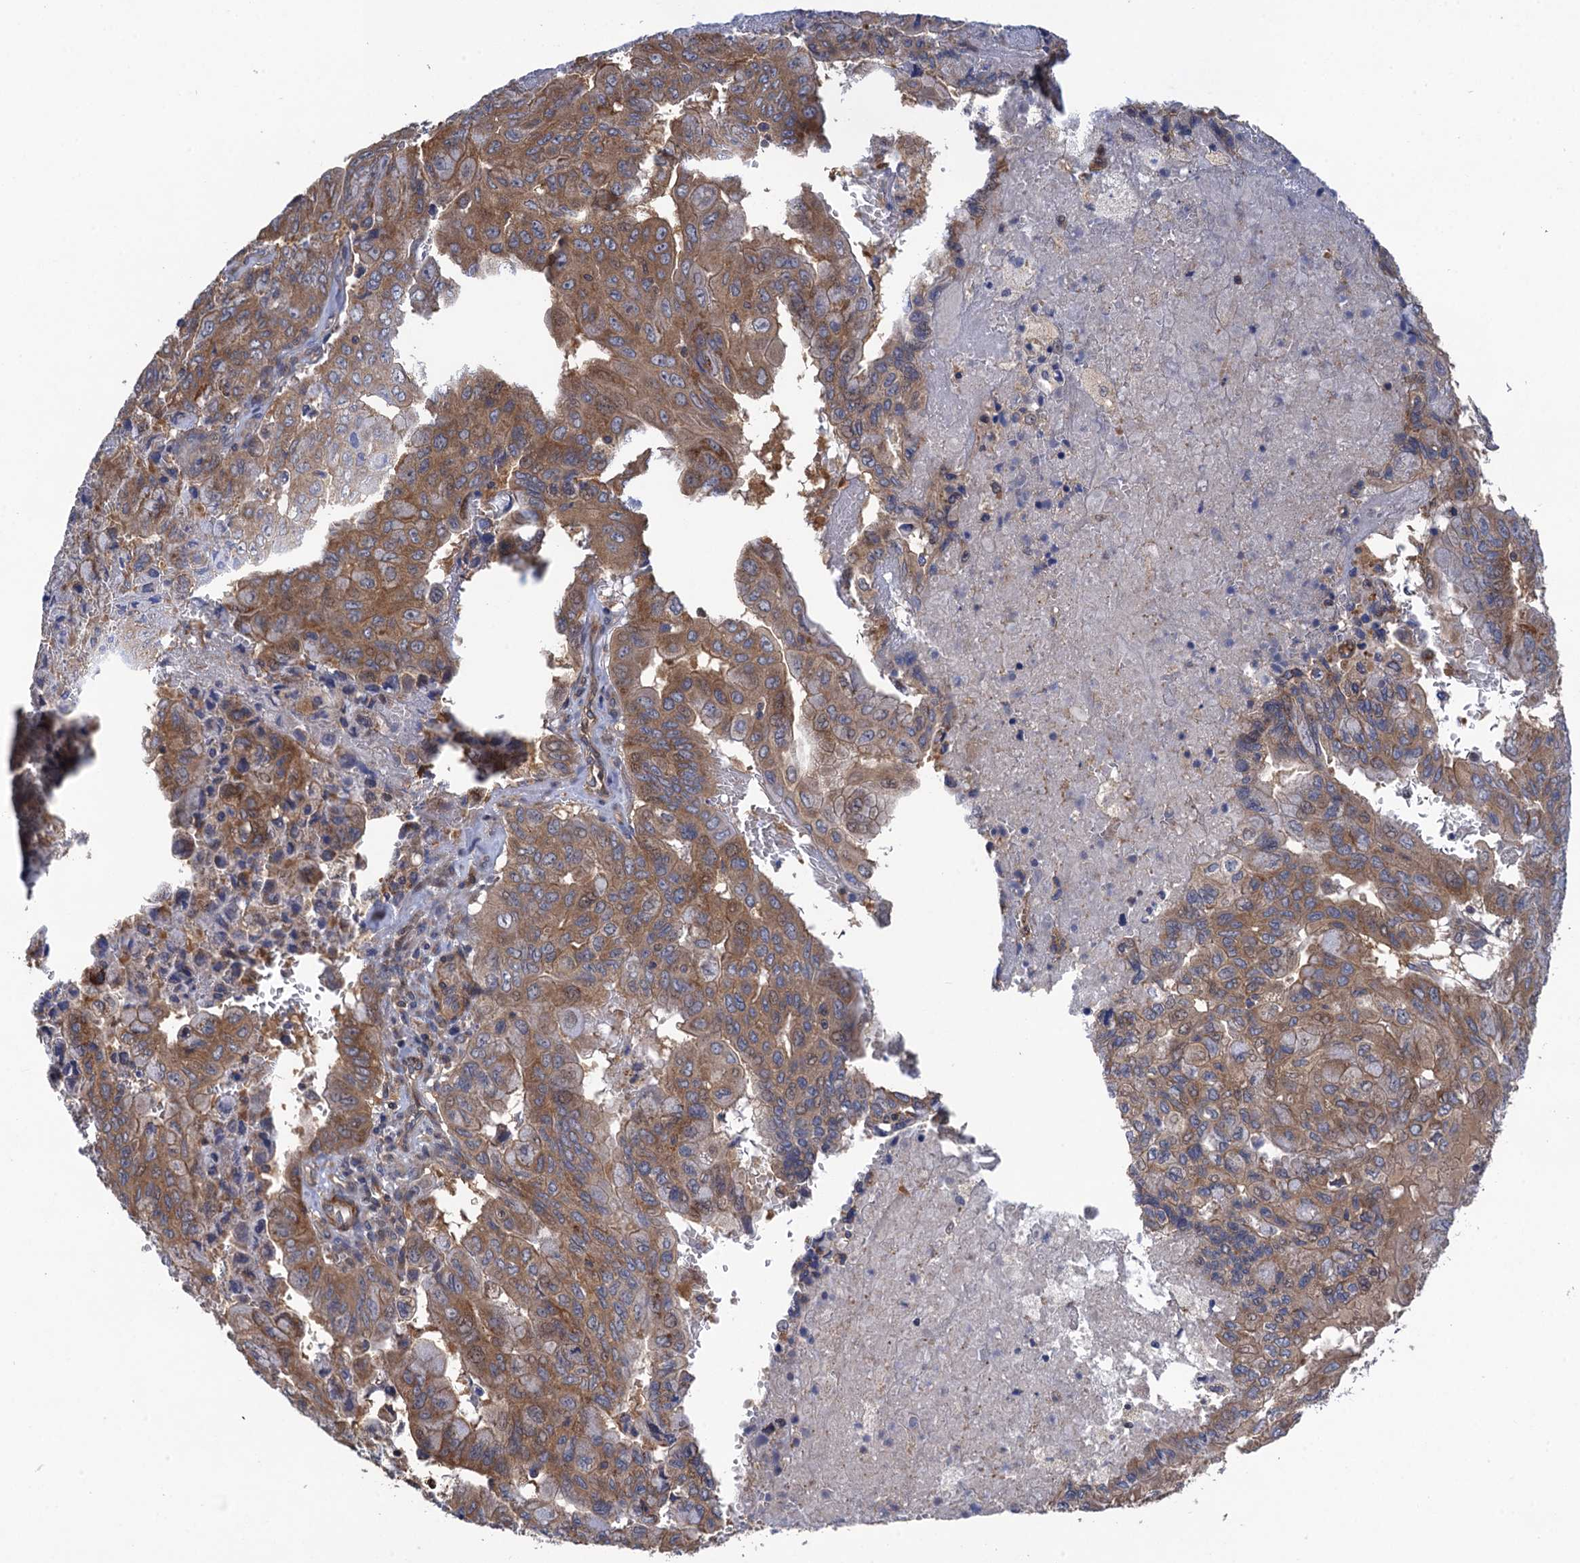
{"staining": {"intensity": "moderate", "quantity": ">75%", "location": "cytoplasmic/membranous"}, "tissue": "pancreatic cancer", "cell_type": "Tumor cells", "image_type": "cancer", "snomed": [{"axis": "morphology", "description": "Adenocarcinoma, NOS"}, {"axis": "topography", "description": "Pancreas"}], "caption": "Pancreatic cancer (adenocarcinoma) stained with DAB IHC demonstrates medium levels of moderate cytoplasmic/membranous staining in approximately >75% of tumor cells.", "gene": "WDR88", "patient": {"sex": "male", "age": 51}}